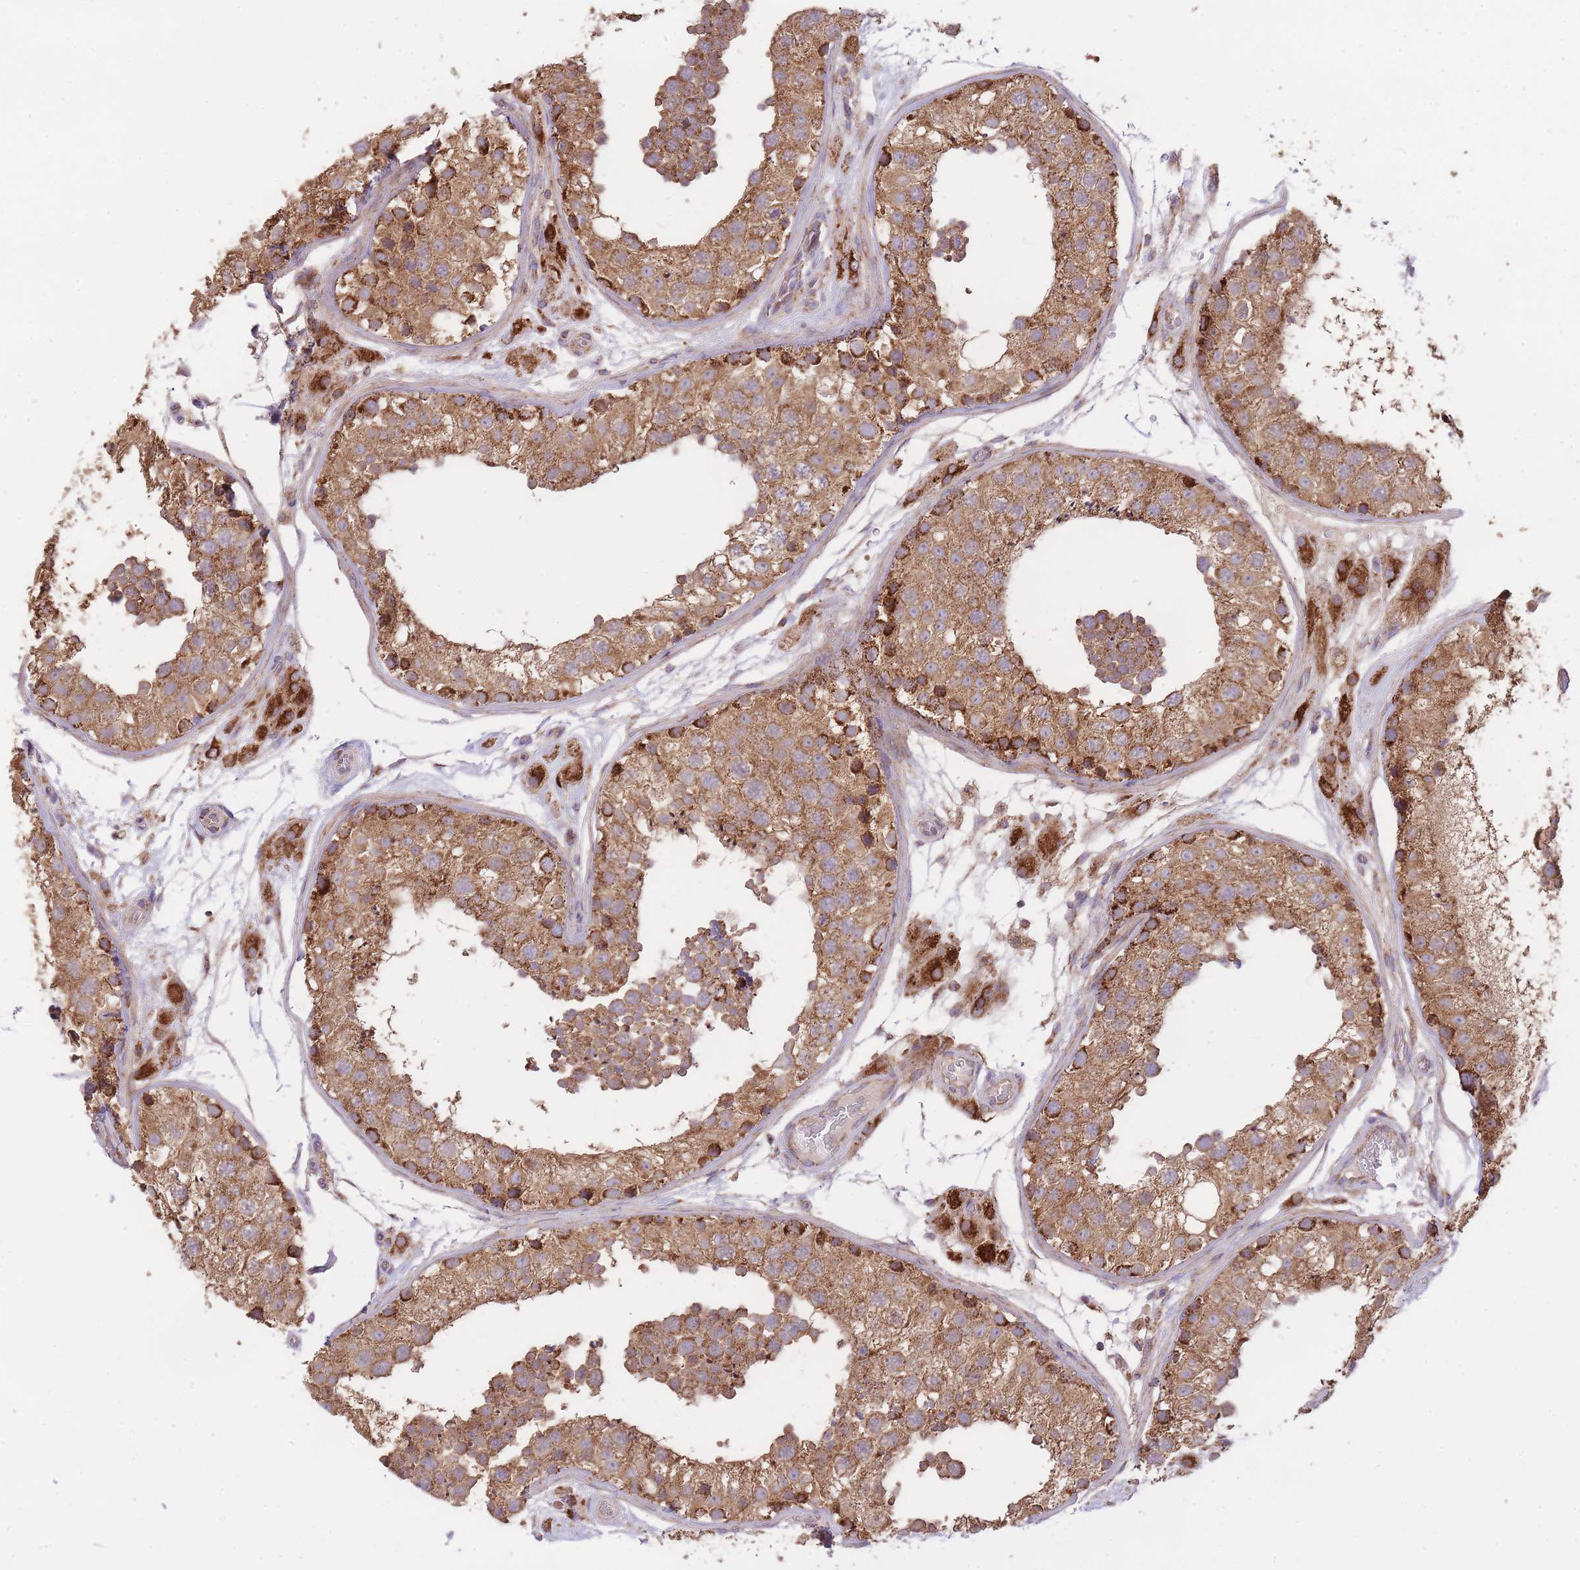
{"staining": {"intensity": "strong", "quantity": ">75%", "location": "cytoplasmic/membranous"}, "tissue": "testis", "cell_type": "Cells in seminiferous ducts", "image_type": "normal", "snomed": [{"axis": "morphology", "description": "Normal tissue, NOS"}, {"axis": "topography", "description": "Testis"}], "caption": "Approximately >75% of cells in seminiferous ducts in benign human testis exhibit strong cytoplasmic/membranous protein positivity as visualized by brown immunohistochemical staining.", "gene": "PREP", "patient": {"sex": "male", "age": 26}}